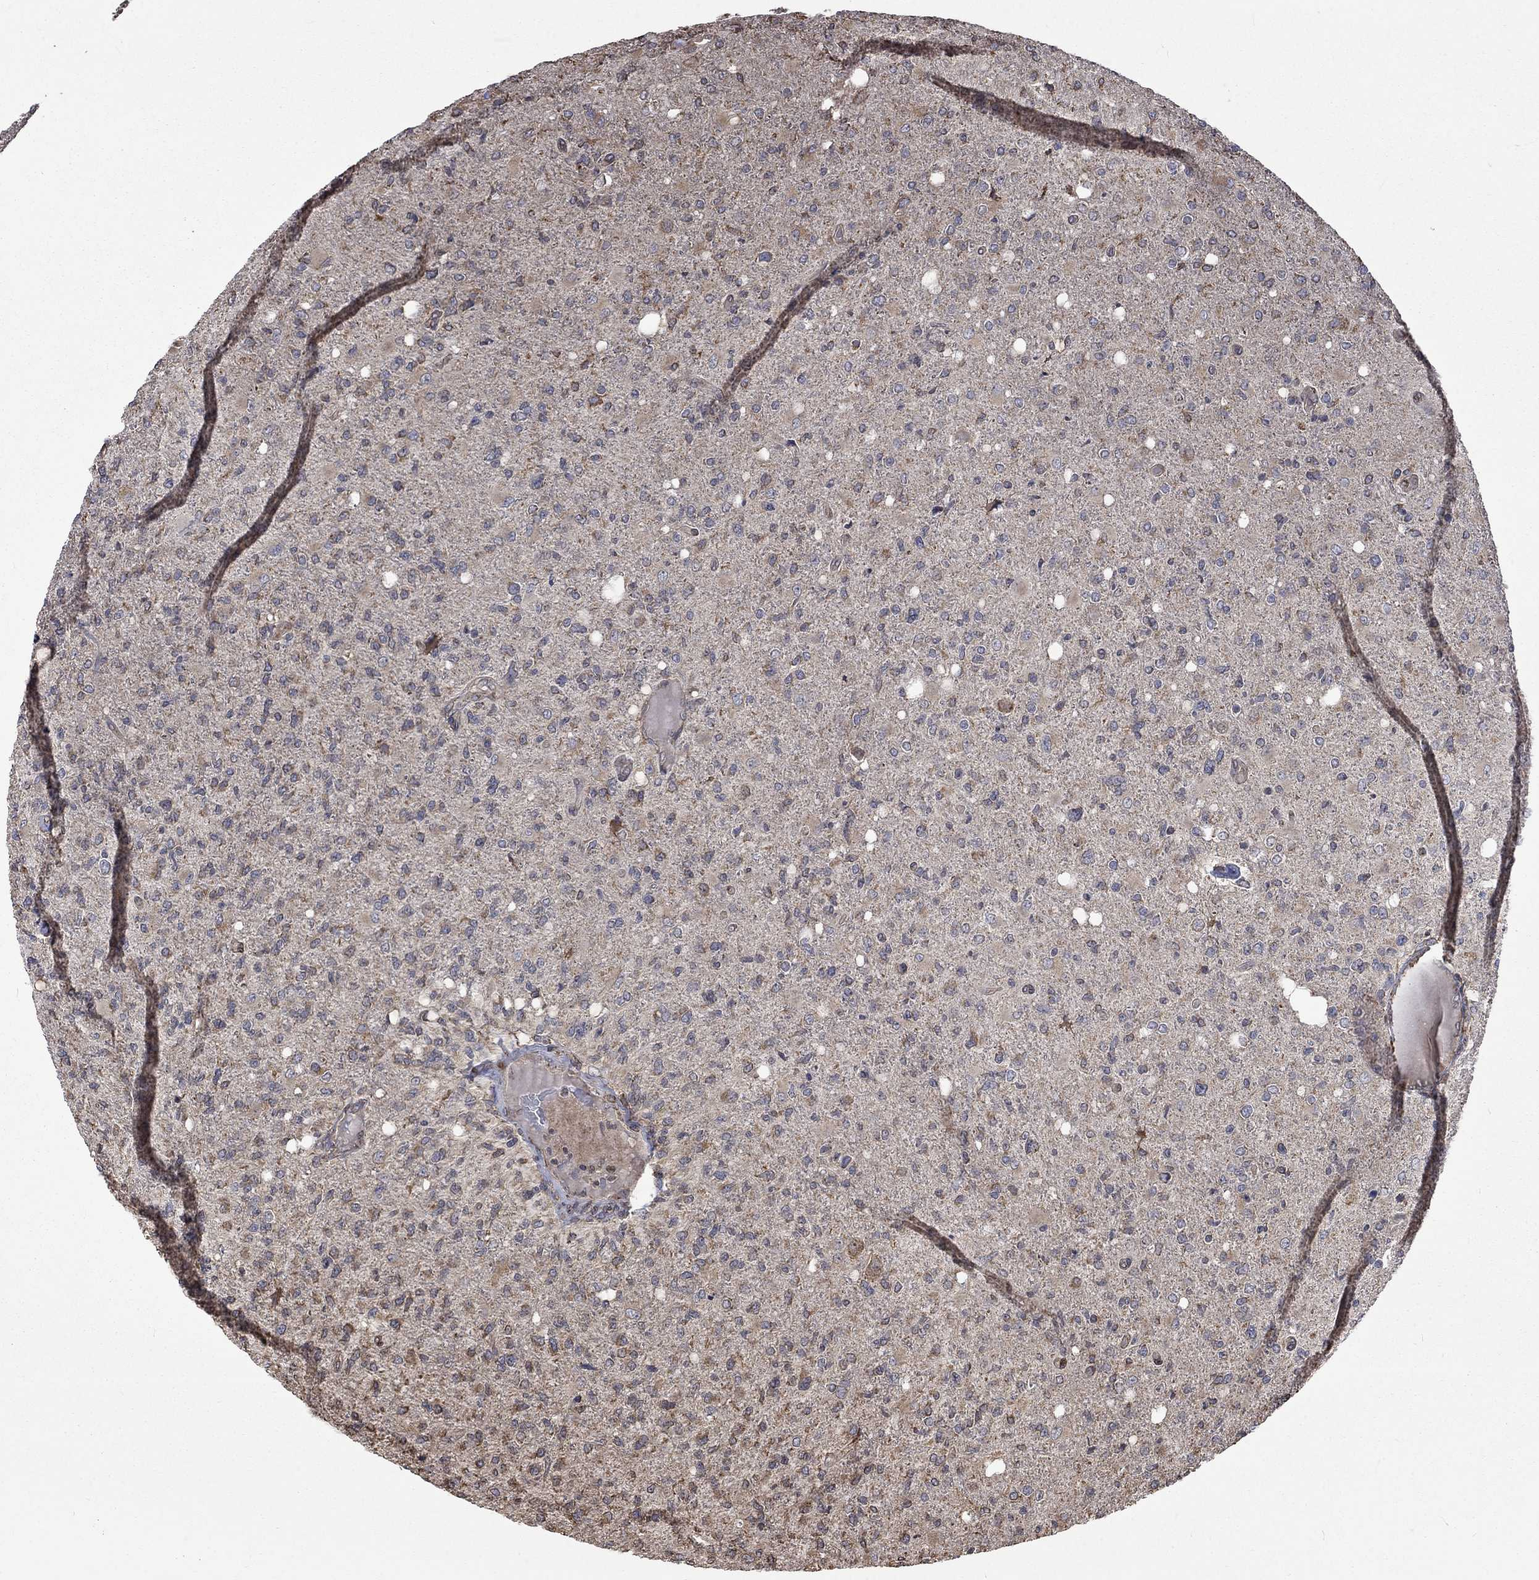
{"staining": {"intensity": "negative", "quantity": "none", "location": "none"}, "tissue": "glioma", "cell_type": "Tumor cells", "image_type": "cancer", "snomed": [{"axis": "morphology", "description": "Glioma, malignant, High grade"}, {"axis": "topography", "description": "Cerebral cortex"}], "caption": "Immunohistochemistry micrograph of neoplastic tissue: human glioma stained with DAB demonstrates no significant protein staining in tumor cells.", "gene": "ESRRA", "patient": {"sex": "male", "age": 70}}